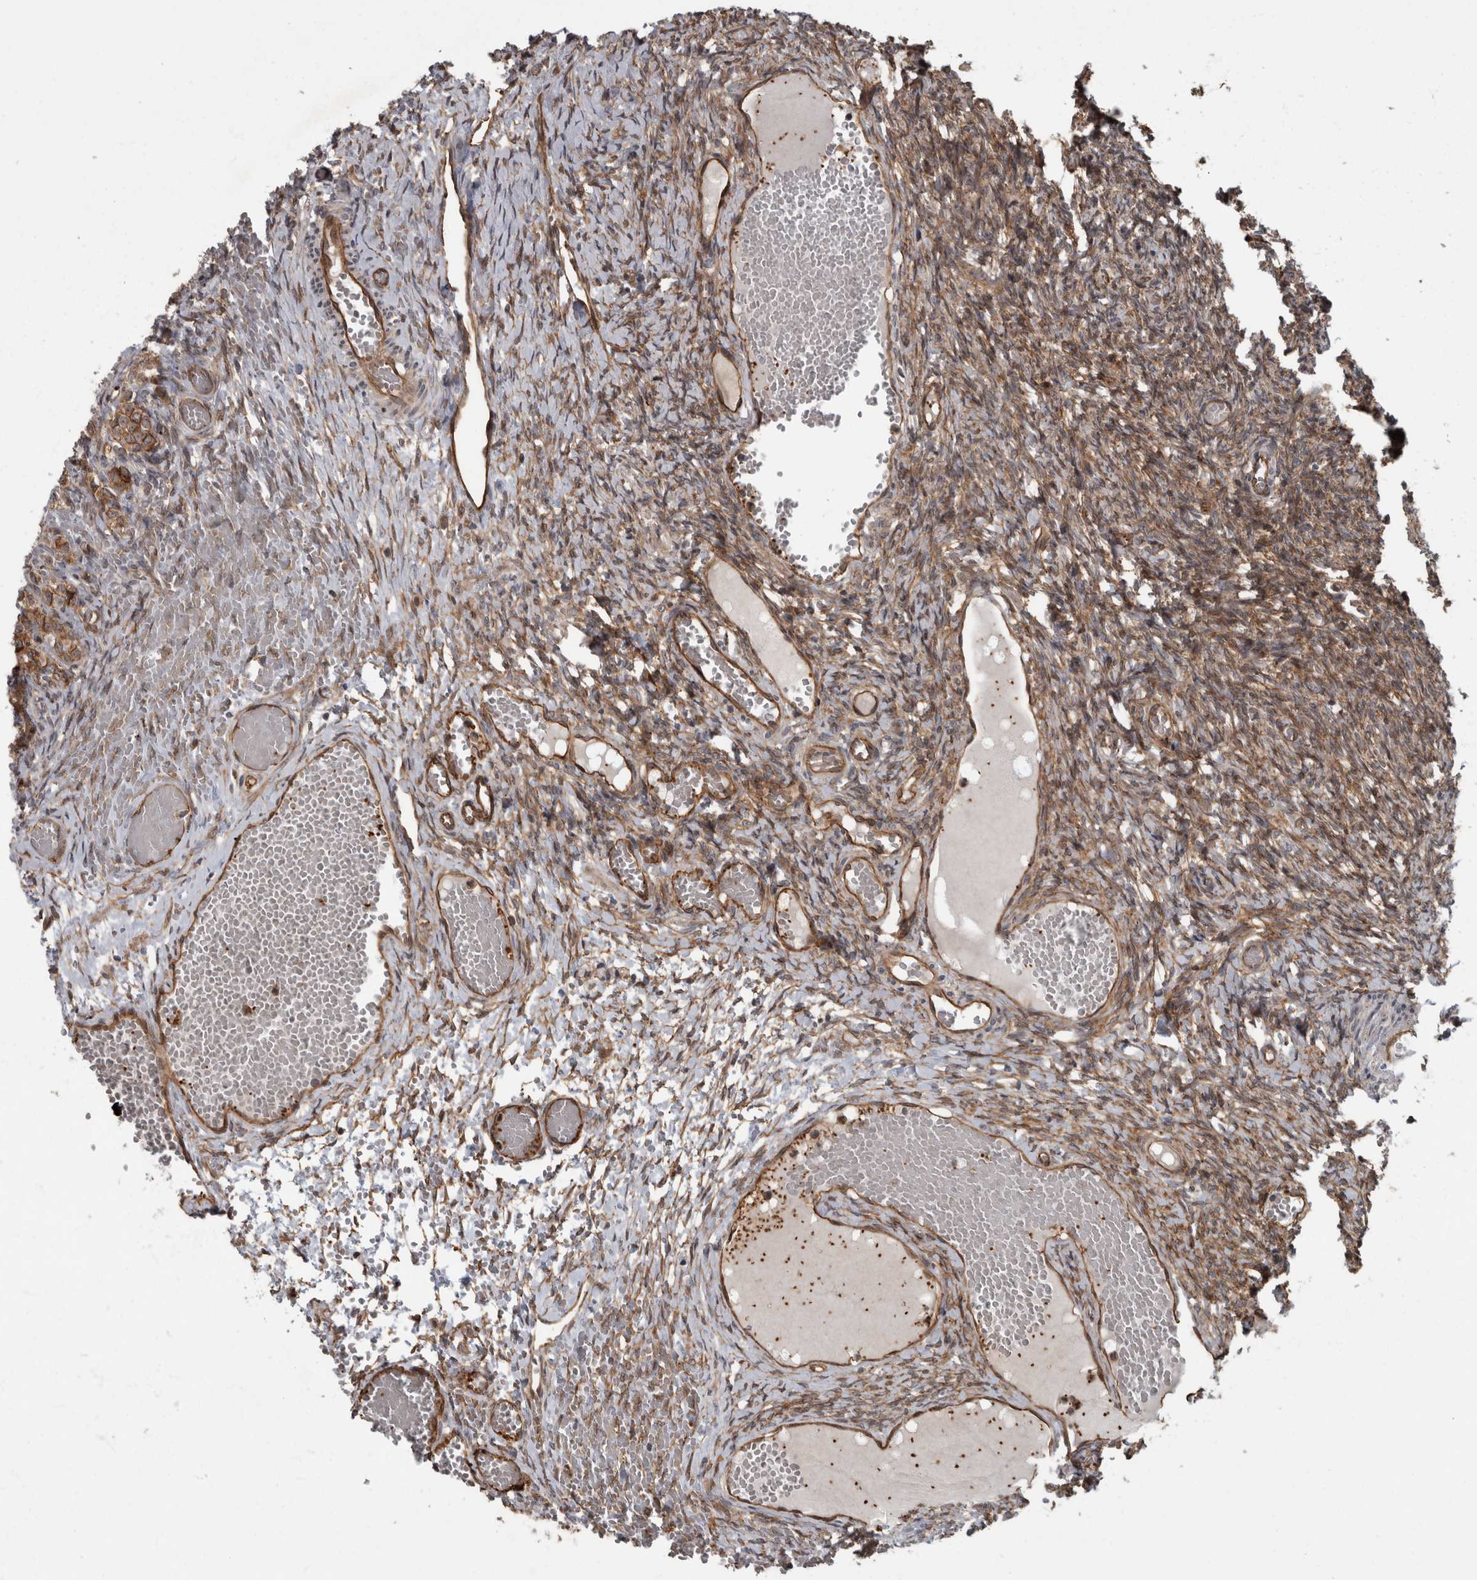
{"staining": {"intensity": "moderate", "quantity": "<25%", "location": "cytoplasmic/membranous"}, "tissue": "ovary", "cell_type": "Ovarian stroma cells", "image_type": "normal", "snomed": [{"axis": "morphology", "description": "Adenocarcinoma, NOS"}, {"axis": "topography", "description": "Endometrium"}], "caption": "A high-resolution photomicrograph shows immunohistochemistry staining of normal ovary, which reveals moderate cytoplasmic/membranous staining in about <25% of ovarian stroma cells.", "gene": "VEGFD", "patient": {"sex": "female", "age": 32}}